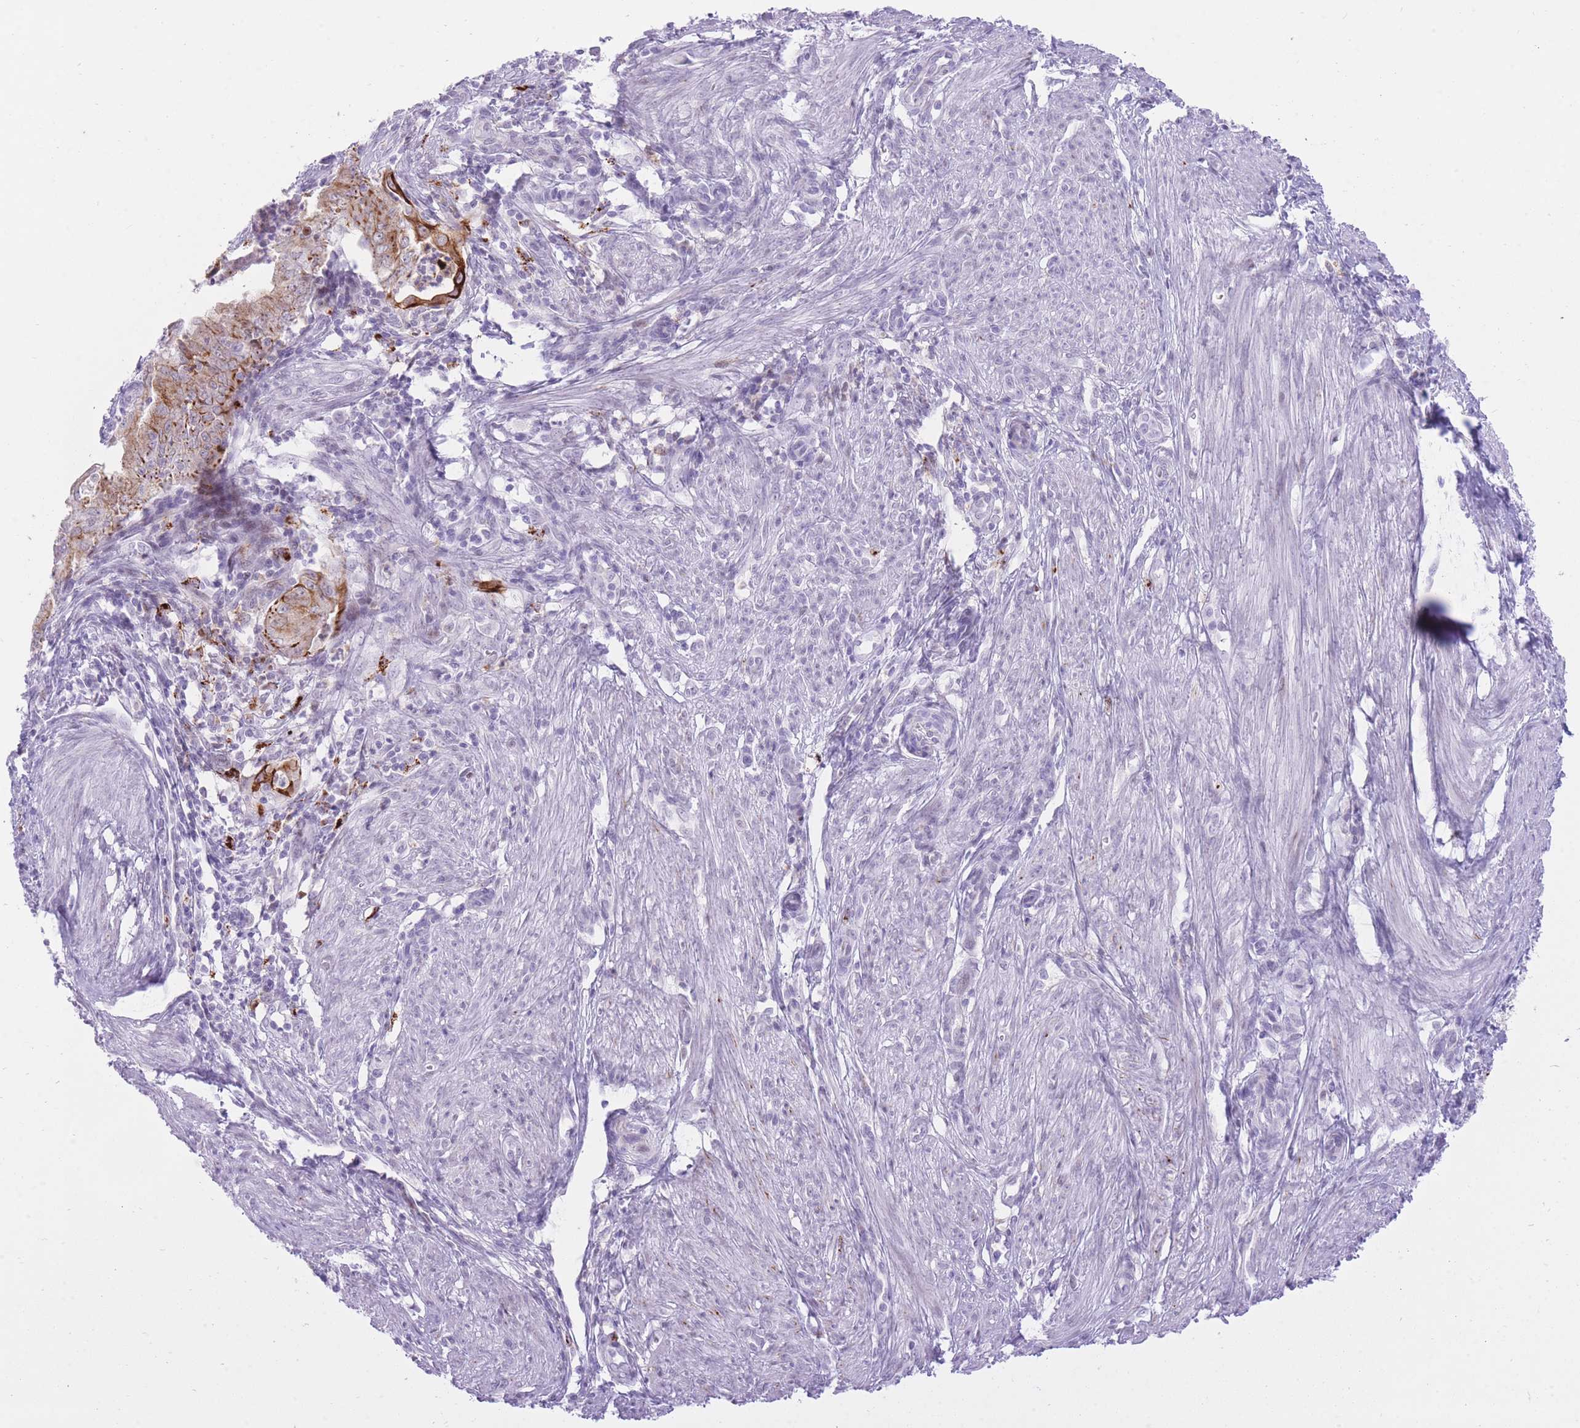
{"staining": {"intensity": "strong", "quantity": "<25%", "location": "cytoplasmic/membranous"}, "tissue": "endometrial cancer", "cell_type": "Tumor cells", "image_type": "cancer", "snomed": [{"axis": "morphology", "description": "Adenocarcinoma, NOS"}, {"axis": "topography", "description": "Endometrium"}], "caption": "About <25% of tumor cells in endometrial cancer (adenocarcinoma) display strong cytoplasmic/membranous protein positivity as visualized by brown immunohistochemical staining.", "gene": "MEIS3", "patient": {"sex": "female", "age": 50}}